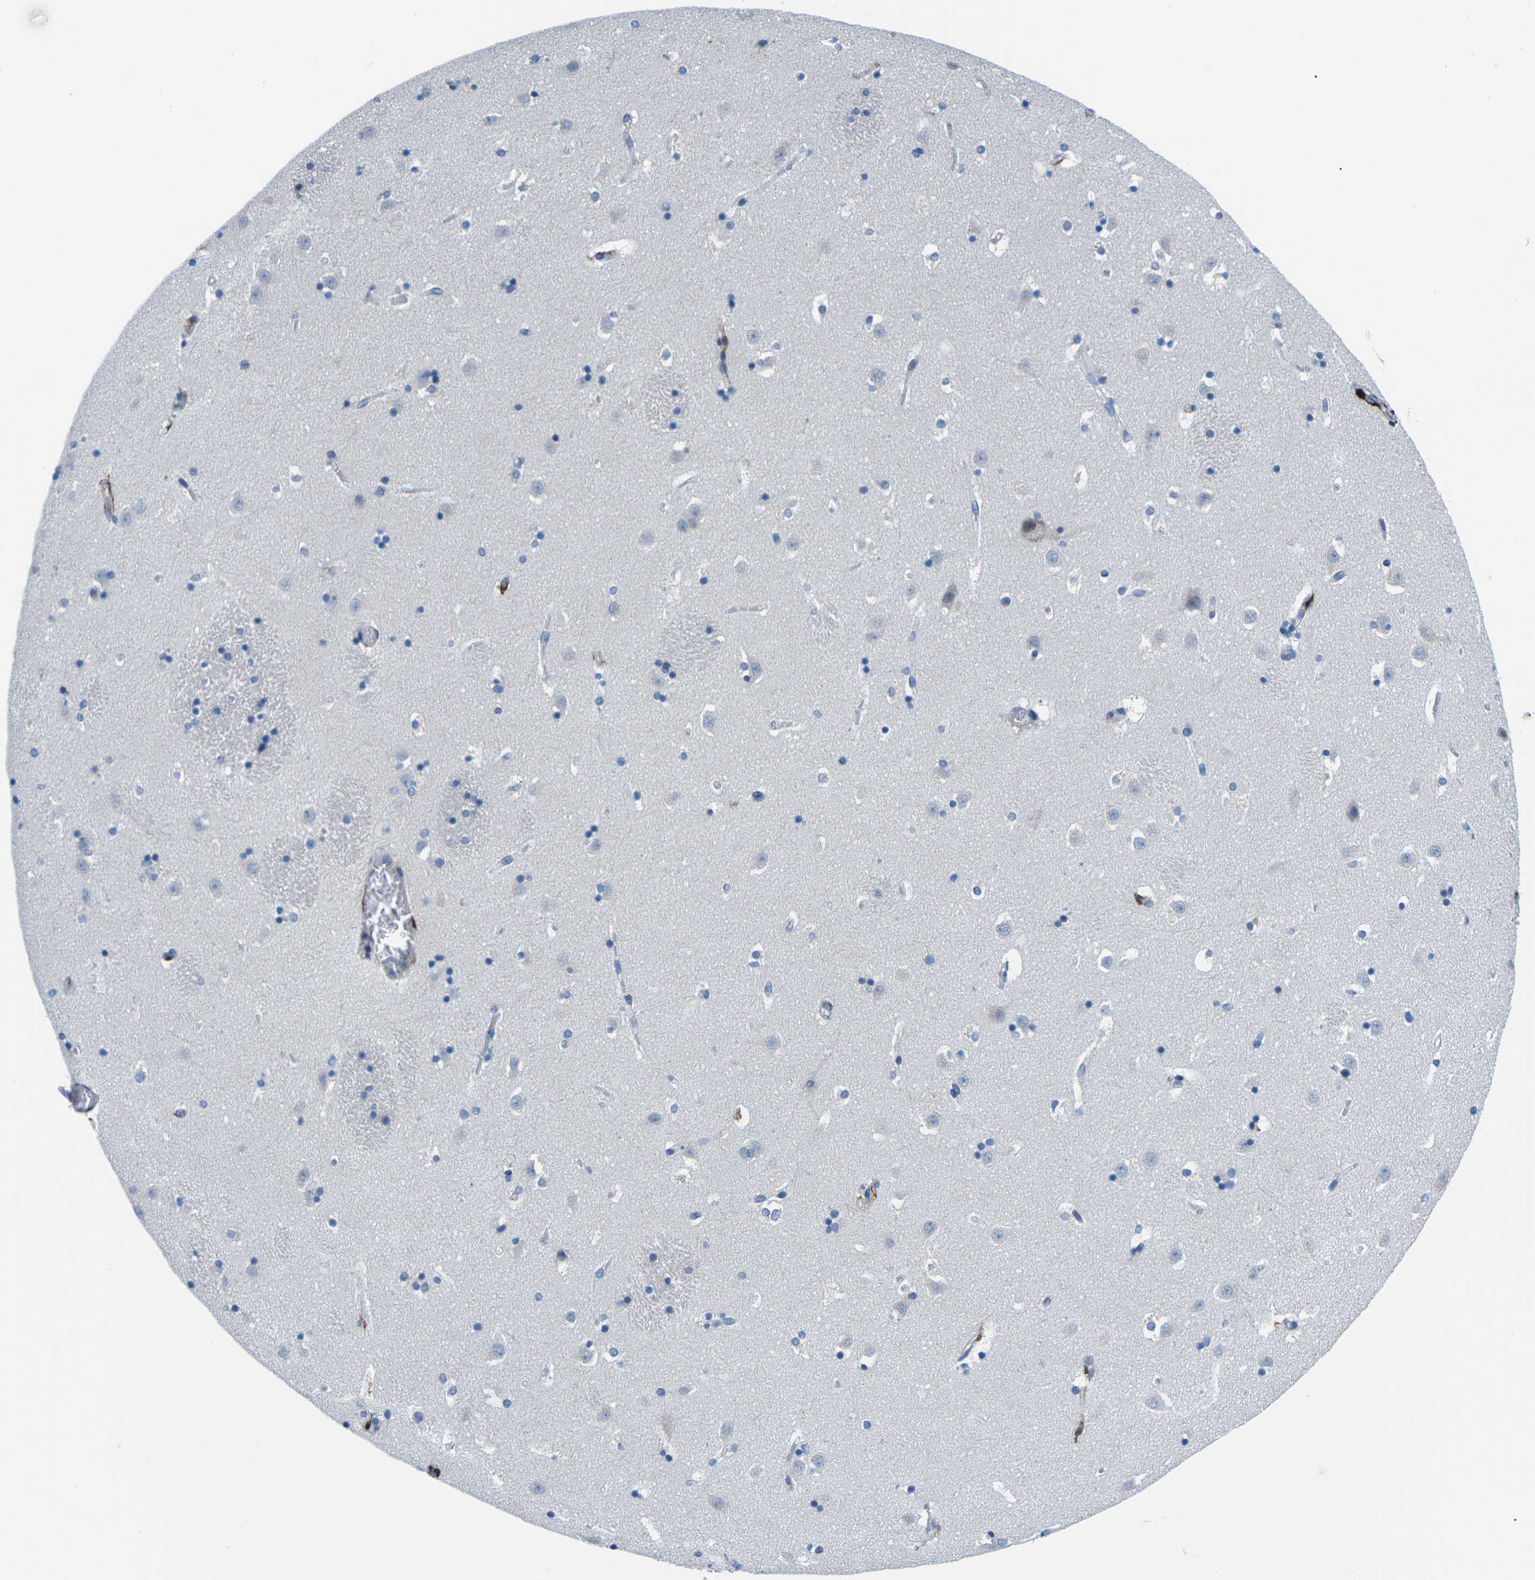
{"staining": {"intensity": "strong", "quantity": "25%-75%", "location": "cytoplasmic/membranous"}, "tissue": "caudate", "cell_type": "Glial cells", "image_type": "normal", "snomed": [{"axis": "morphology", "description": "Normal tissue, NOS"}, {"axis": "topography", "description": "Lateral ventricle wall"}], "caption": "Glial cells demonstrate strong cytoplasmic/membranous expression in approximately 25%-75% of cells in unremarkable caudate.", "gene": "PTPN1", "patient": {"sex": "male", "age": 45}}